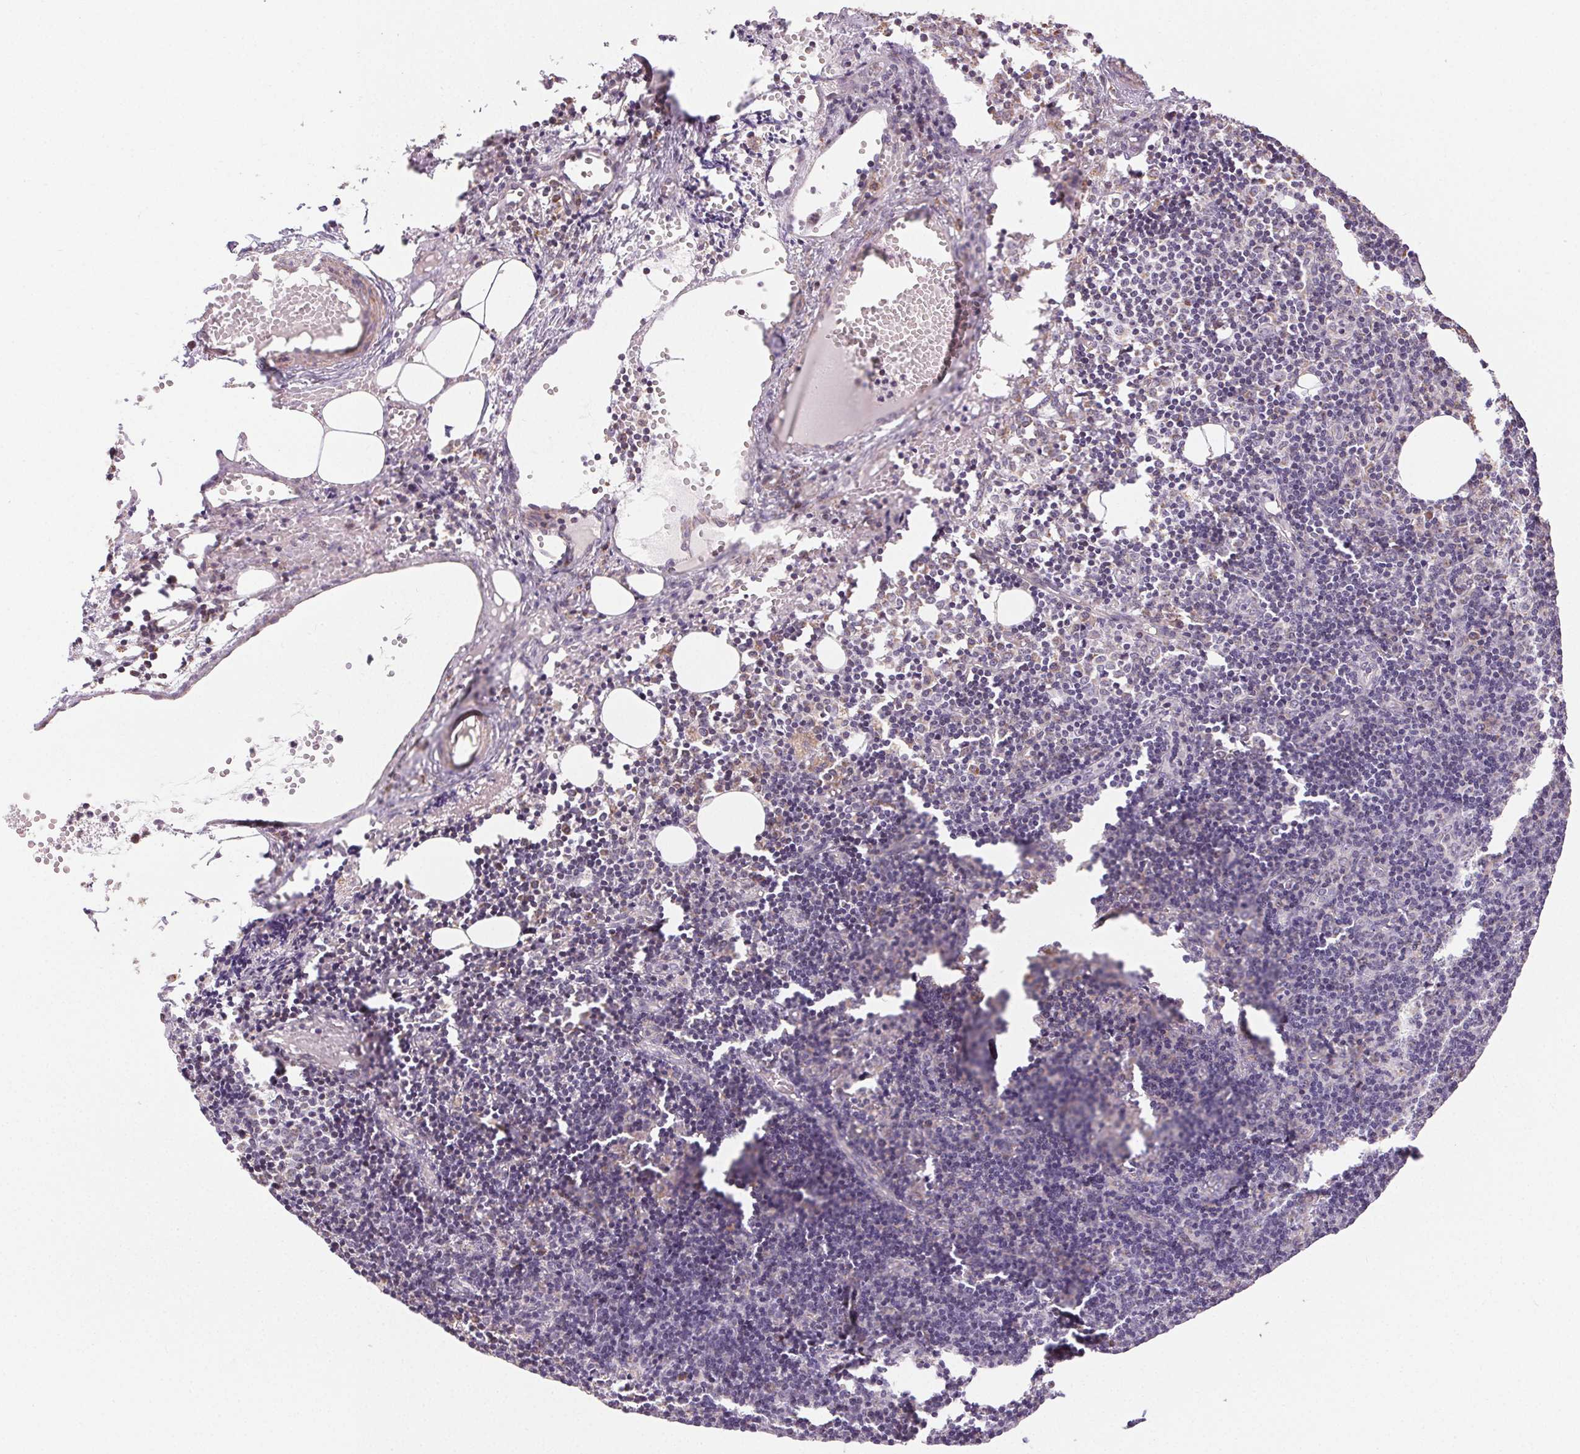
{"staining": {"intensity": "weak", "quantity": "<25%", "location": "nuclear"}, "tissue": "lymph node", "cell_type": "Germinal center cells", "image_type": "normal", "snomed": [{"axis": "morphology", "description": "Normal tissue, NOS"}, {"axis": "topography", "description": "Lymph node"}], "caption": "This is an immunohistochemistry image of benign human lymph node. There is no expression in germinal center cells.", "gene": "PIWIL4", "patient": {"sex": "female", "age": 41}}